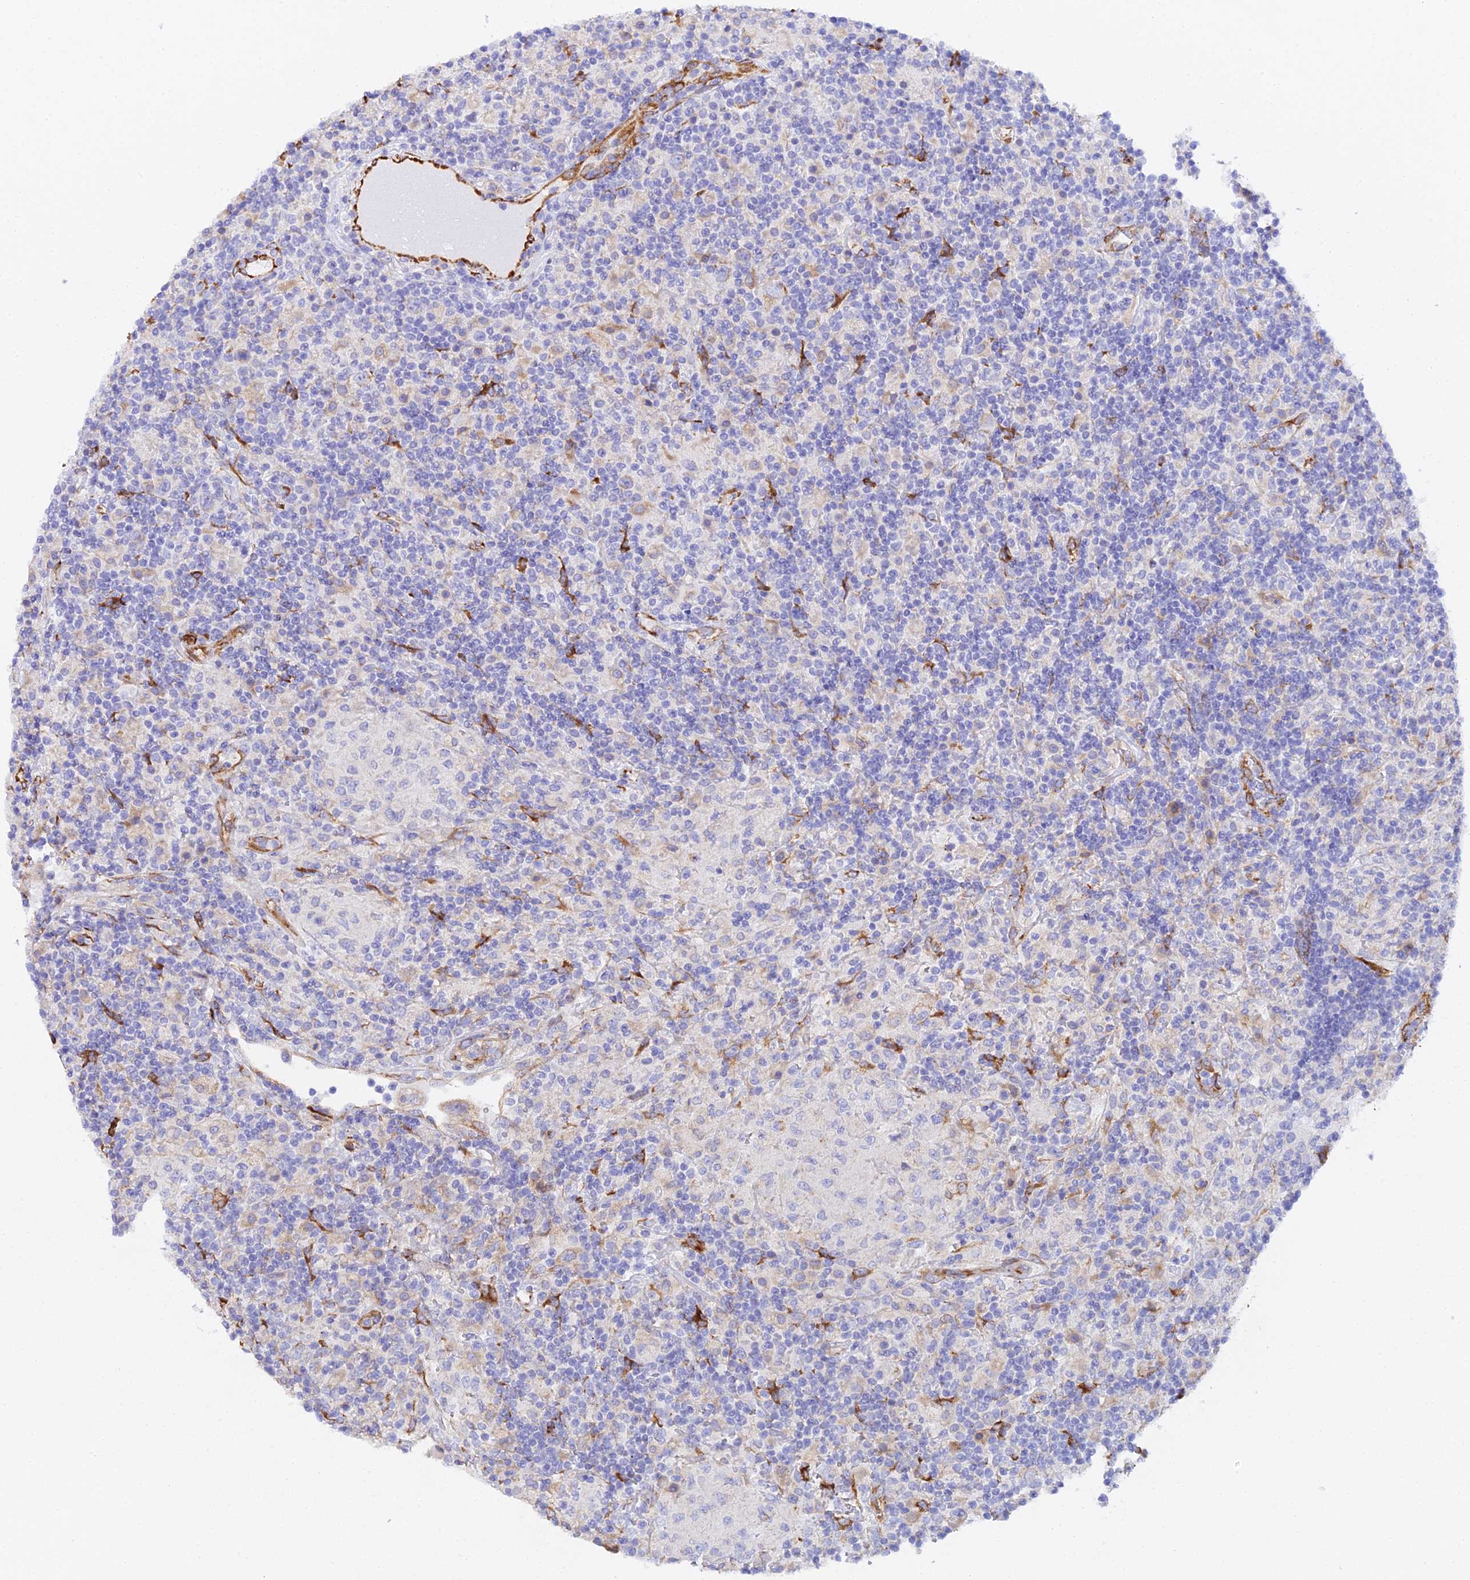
{"staining": {"intensity": "negative", "quantity": "none", "location": "none"}, "tissue": "lymphoma", "cell_type": "Tumor cells", "image_type": "cancer", "snomed": [{"axis": "morphology", "description": "Hodgkin's disease, NOS"}, {"axis": "topography", "description": "Lymph node"}], "caption": "There is no significant staining in tumor cells of lymphoma. (Stains: DAB (3,3'-diaminobenzidine) immunohistochemistry (IHC) with hematoxylin counter stain, Microscopy: brightfield microscopy at high magnification).", "gene": "CFAP45", "patient": {"sex": "male", "age": 70}}